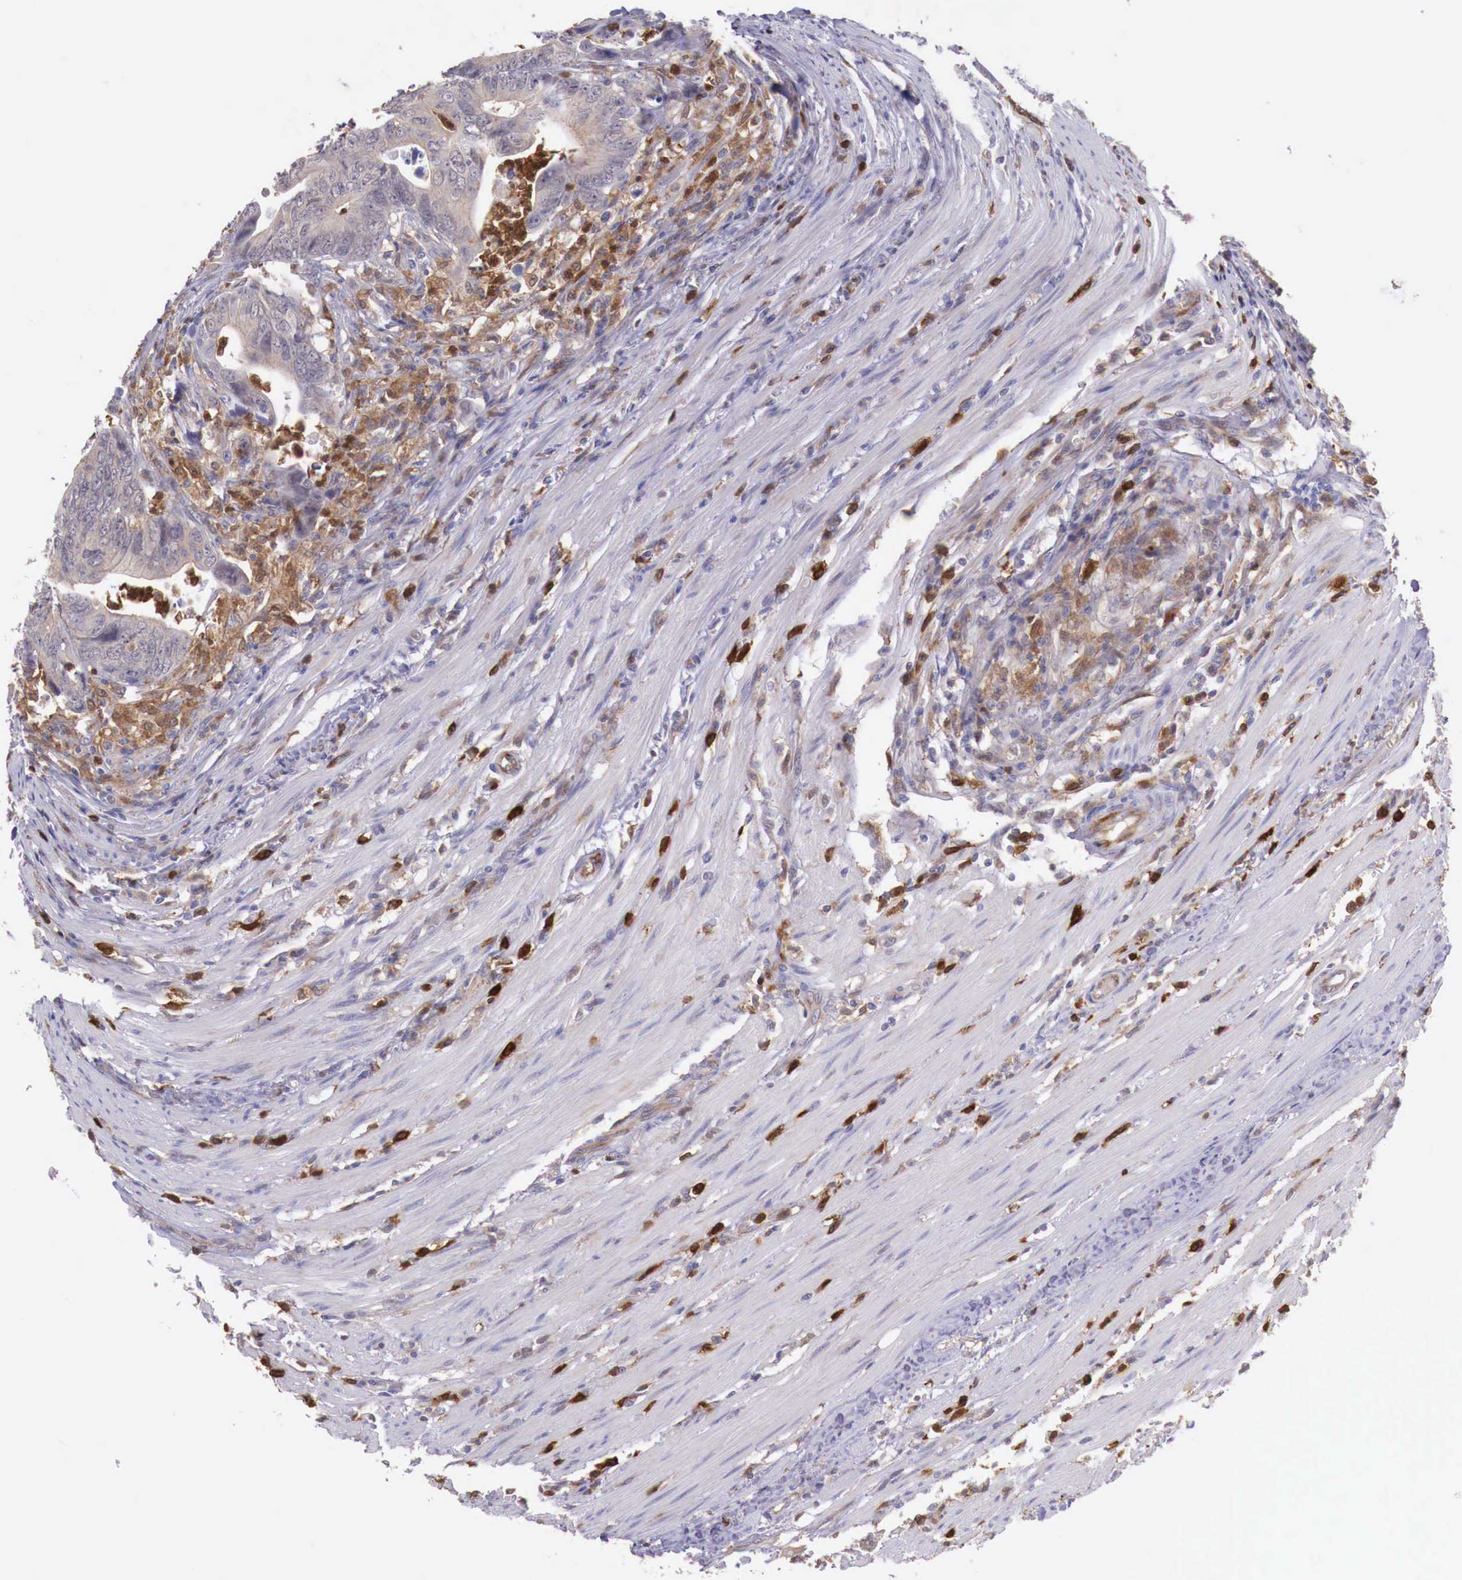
{"staining": {"intensity": "weak", "quantity": ">75%", "location": "cytoplasmic/membranous"}, "tissue": "colorectal cancer", "cell_type": "Tumor cells", "image_type": "cancer", "snomed": [{"axis": "morphology", "description": "Adenocarcinoma, NOS"}, {"axis": "topography", "description": "Colon"}], "caption": "Colorectal cancer (adenocarcinoma) stained with immunohistochemistry (IHC) exhibits weak cytoplasmic/membranous positivity in approximately >75% of tumor cells.", "gene": "GAB2", "patient": {"sex": "female", "age": 78}}